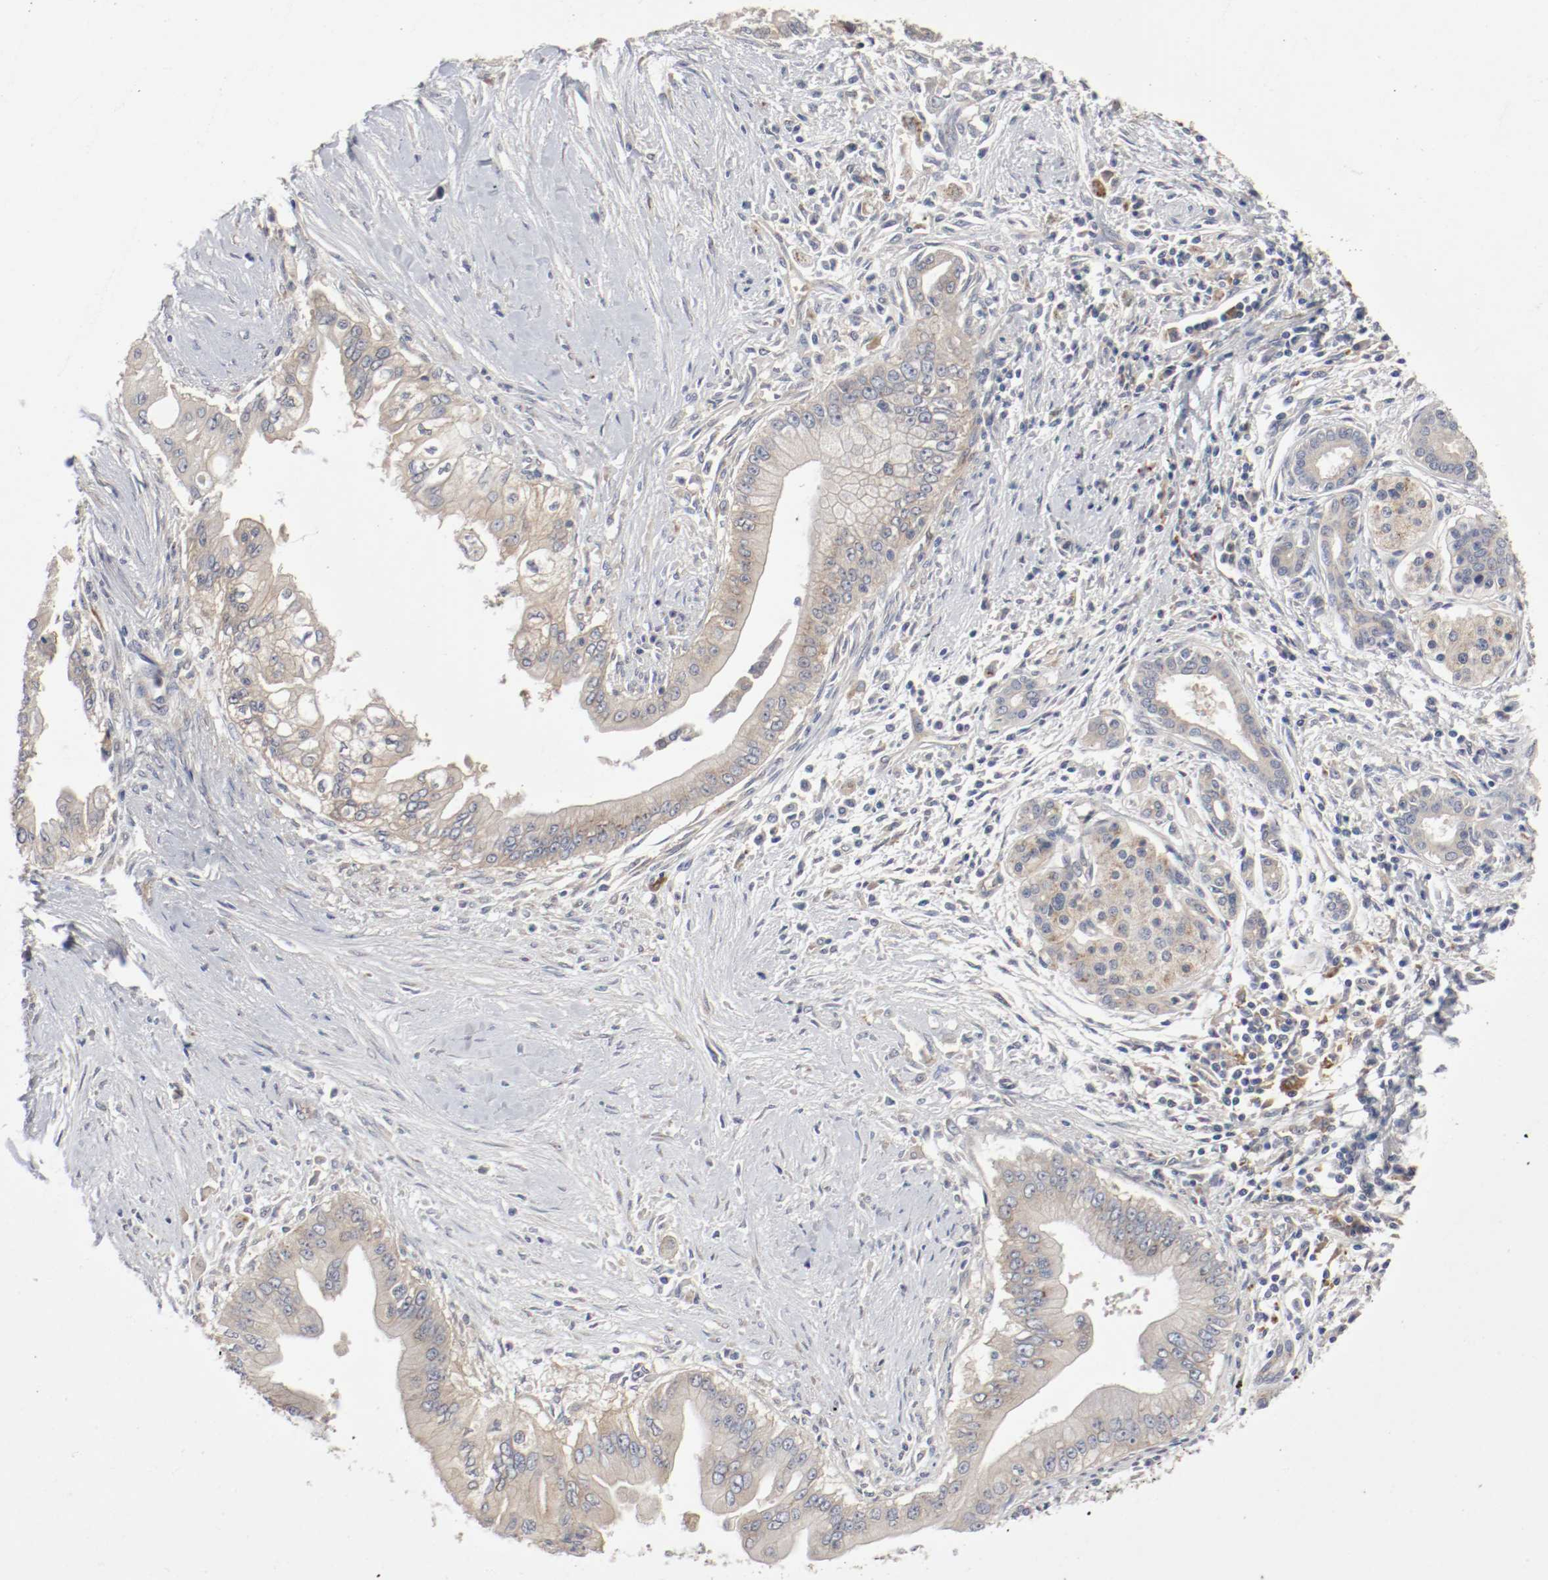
{"staining": {"intensity": "weak", "quantity": ">75%", "location": "cytoplasmic/membranous"}, "tissue": "pancreatic cancer", "cell_type": "Tumor cells", "image_type": "cancer", "snomed": [{"axis": "morphology", "description": "Adenocarcinoma, NOS"}, {"axis": "topography", "description": "Pancreas"}], "caption": "High-power microscopy captured an IHC micrograph of pancreatic adenocarcinoma, revealing weak cytoplasmic/membranous staining in about >75% of tumor cells.", "gene": "REN", "patient": {"sex": "male", "age": 59}}